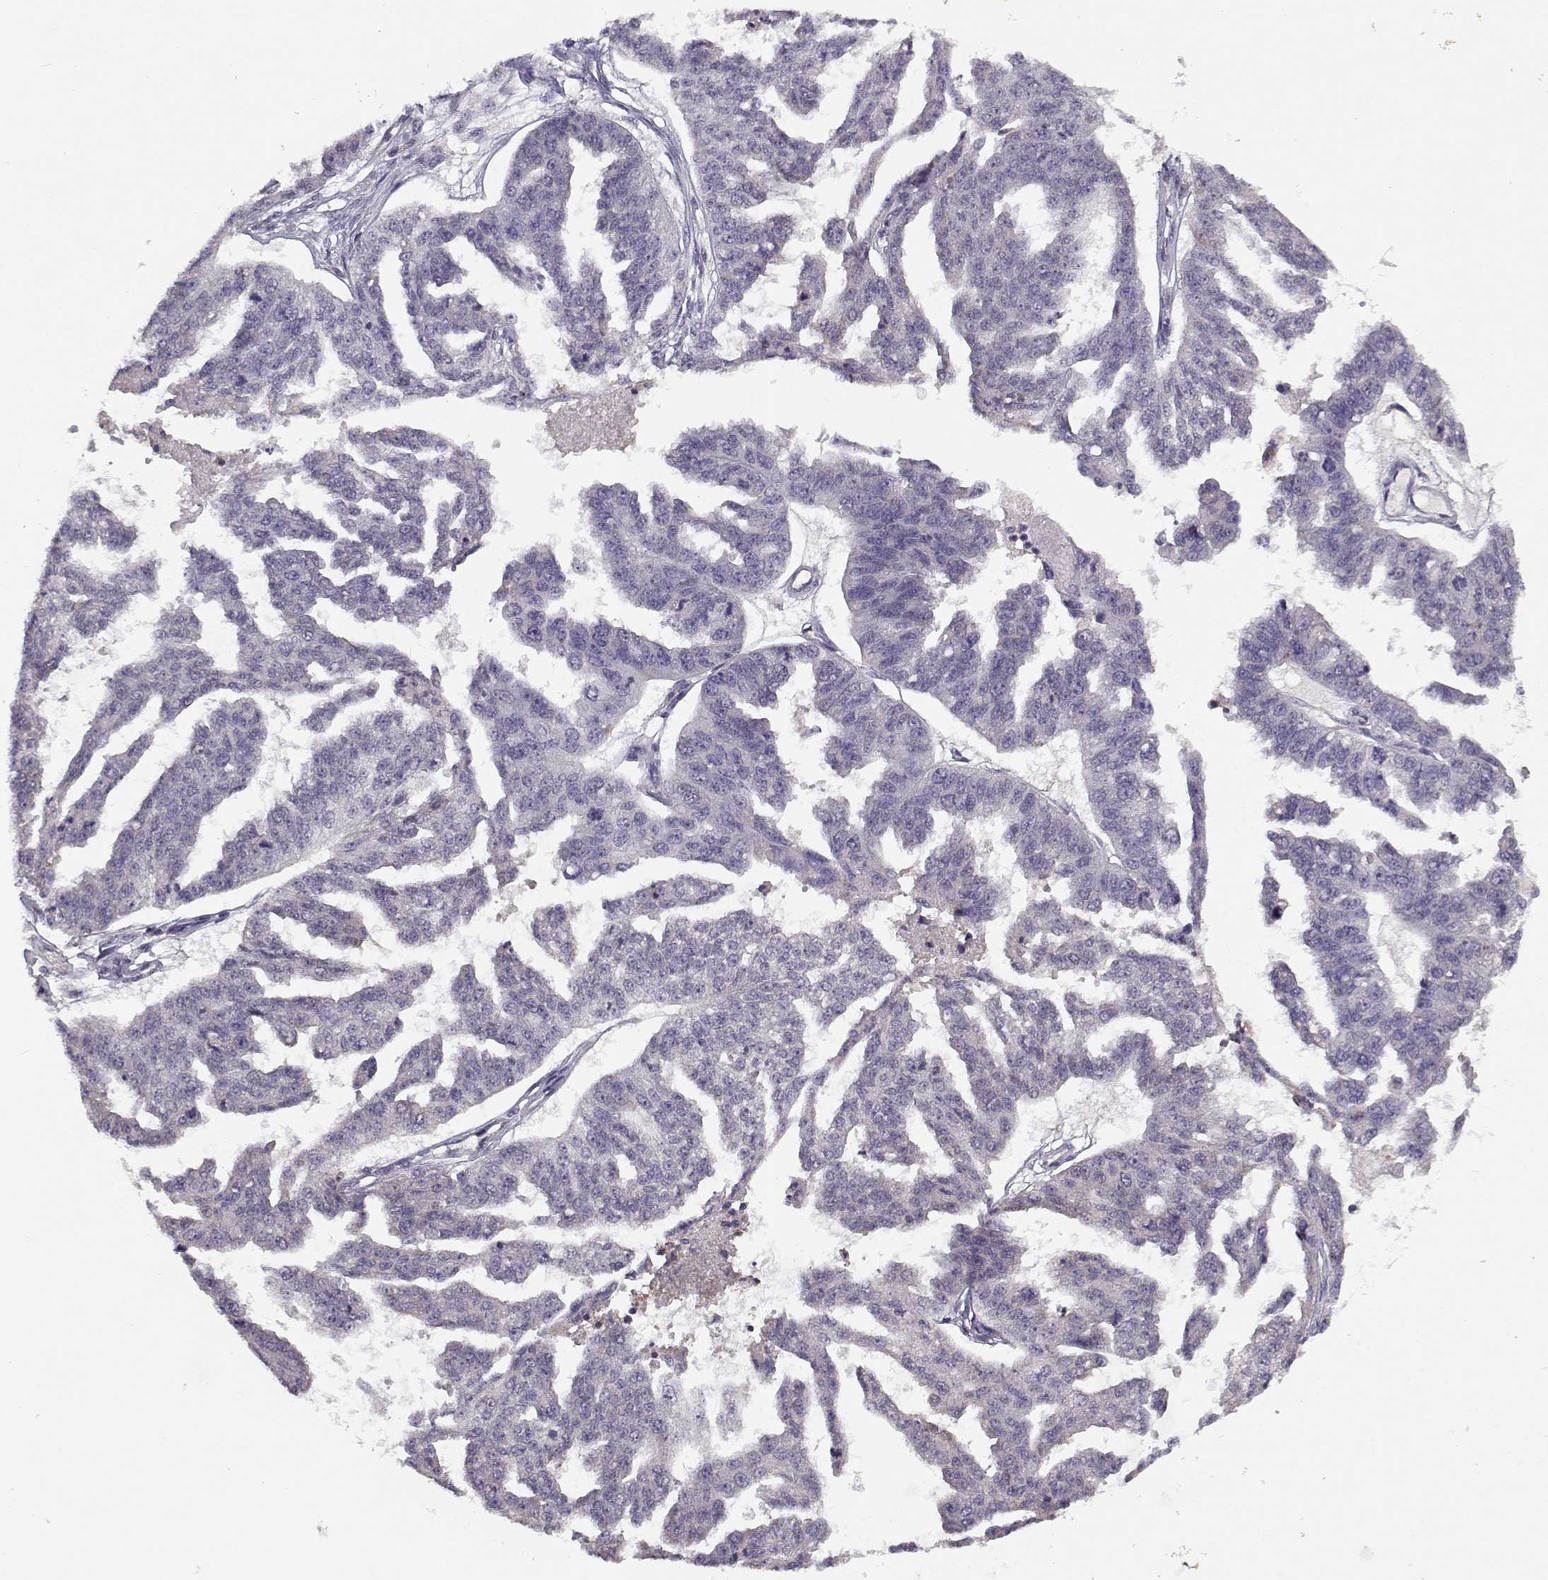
{"staining": {"intensity": "negative", "quantity": "none", "location": "none"}, "tissue": "ovarian cancer", "cell_type": "Tumor cells", "image_type": "cancer", "snomed": [{"axis": "morphology", "description": "Cystadenocarcinoma, serous, NOS"}, {"axis": "topography", "description": "Ovary"}], "caption": "Tumor cells are negative for protein expression in human ovarian cancer.", "gene": "TMEM145", "patient": {"sex": "female", "age": 58}}